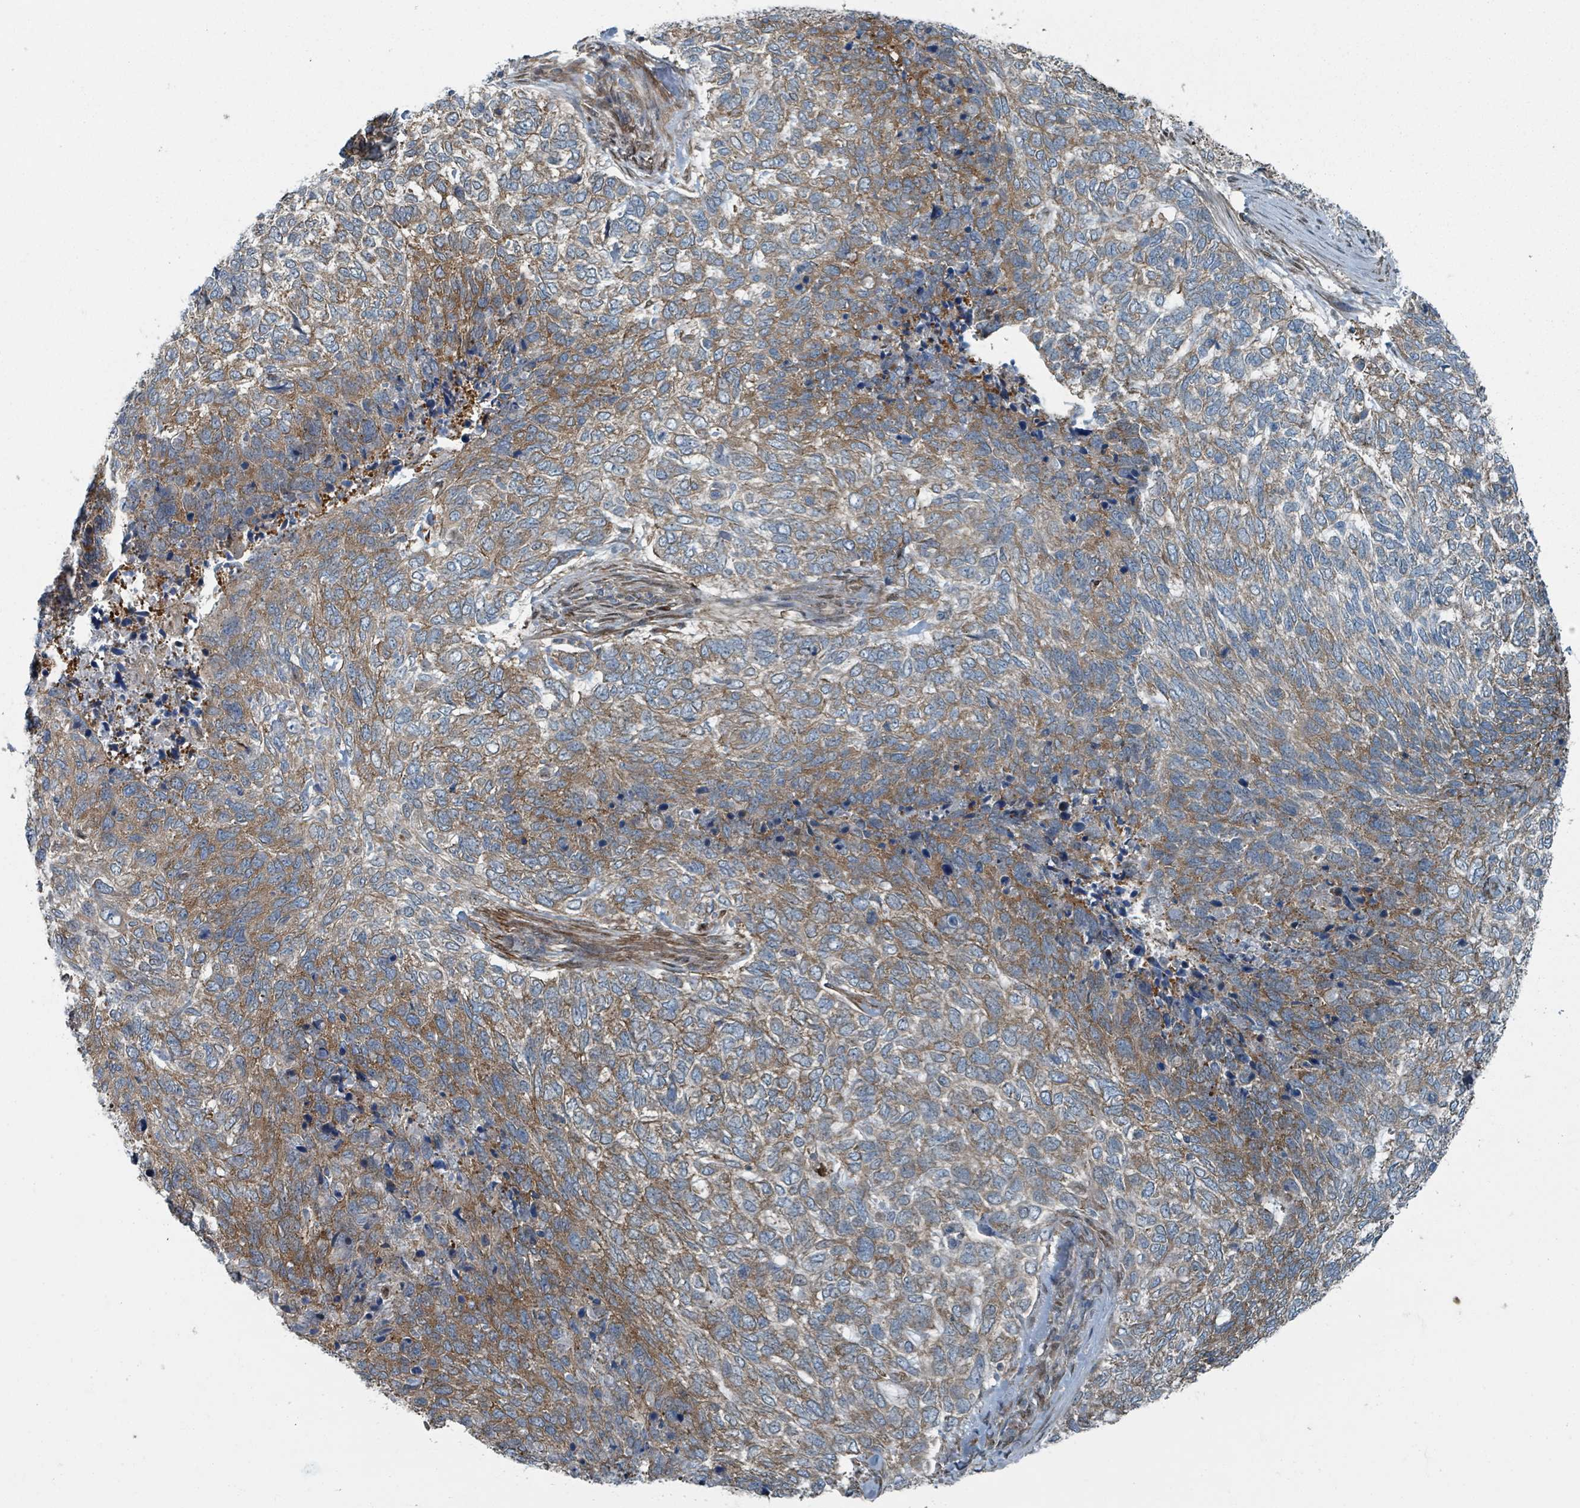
{"staining": {"intensity": "moderate", "quantity": ">75%", "location": "cytoplasmic/membranous"}, "tissue": "skin cancer", "cell_type": "Tumor cells", "image_type": "cancer", "snomed": [{"axis": "morphology", "description": "Basal cell carcinoma"}, {"axis": "topography", "description": "Skin"}], "caption": "Protein expression by IHC reveals moderate cytoplasmic/membranous positivity in approximately >75% of tumor cells in skin cancer.", "gene": "RHPN2", "patient": {"sex": "female", "age": 65}}